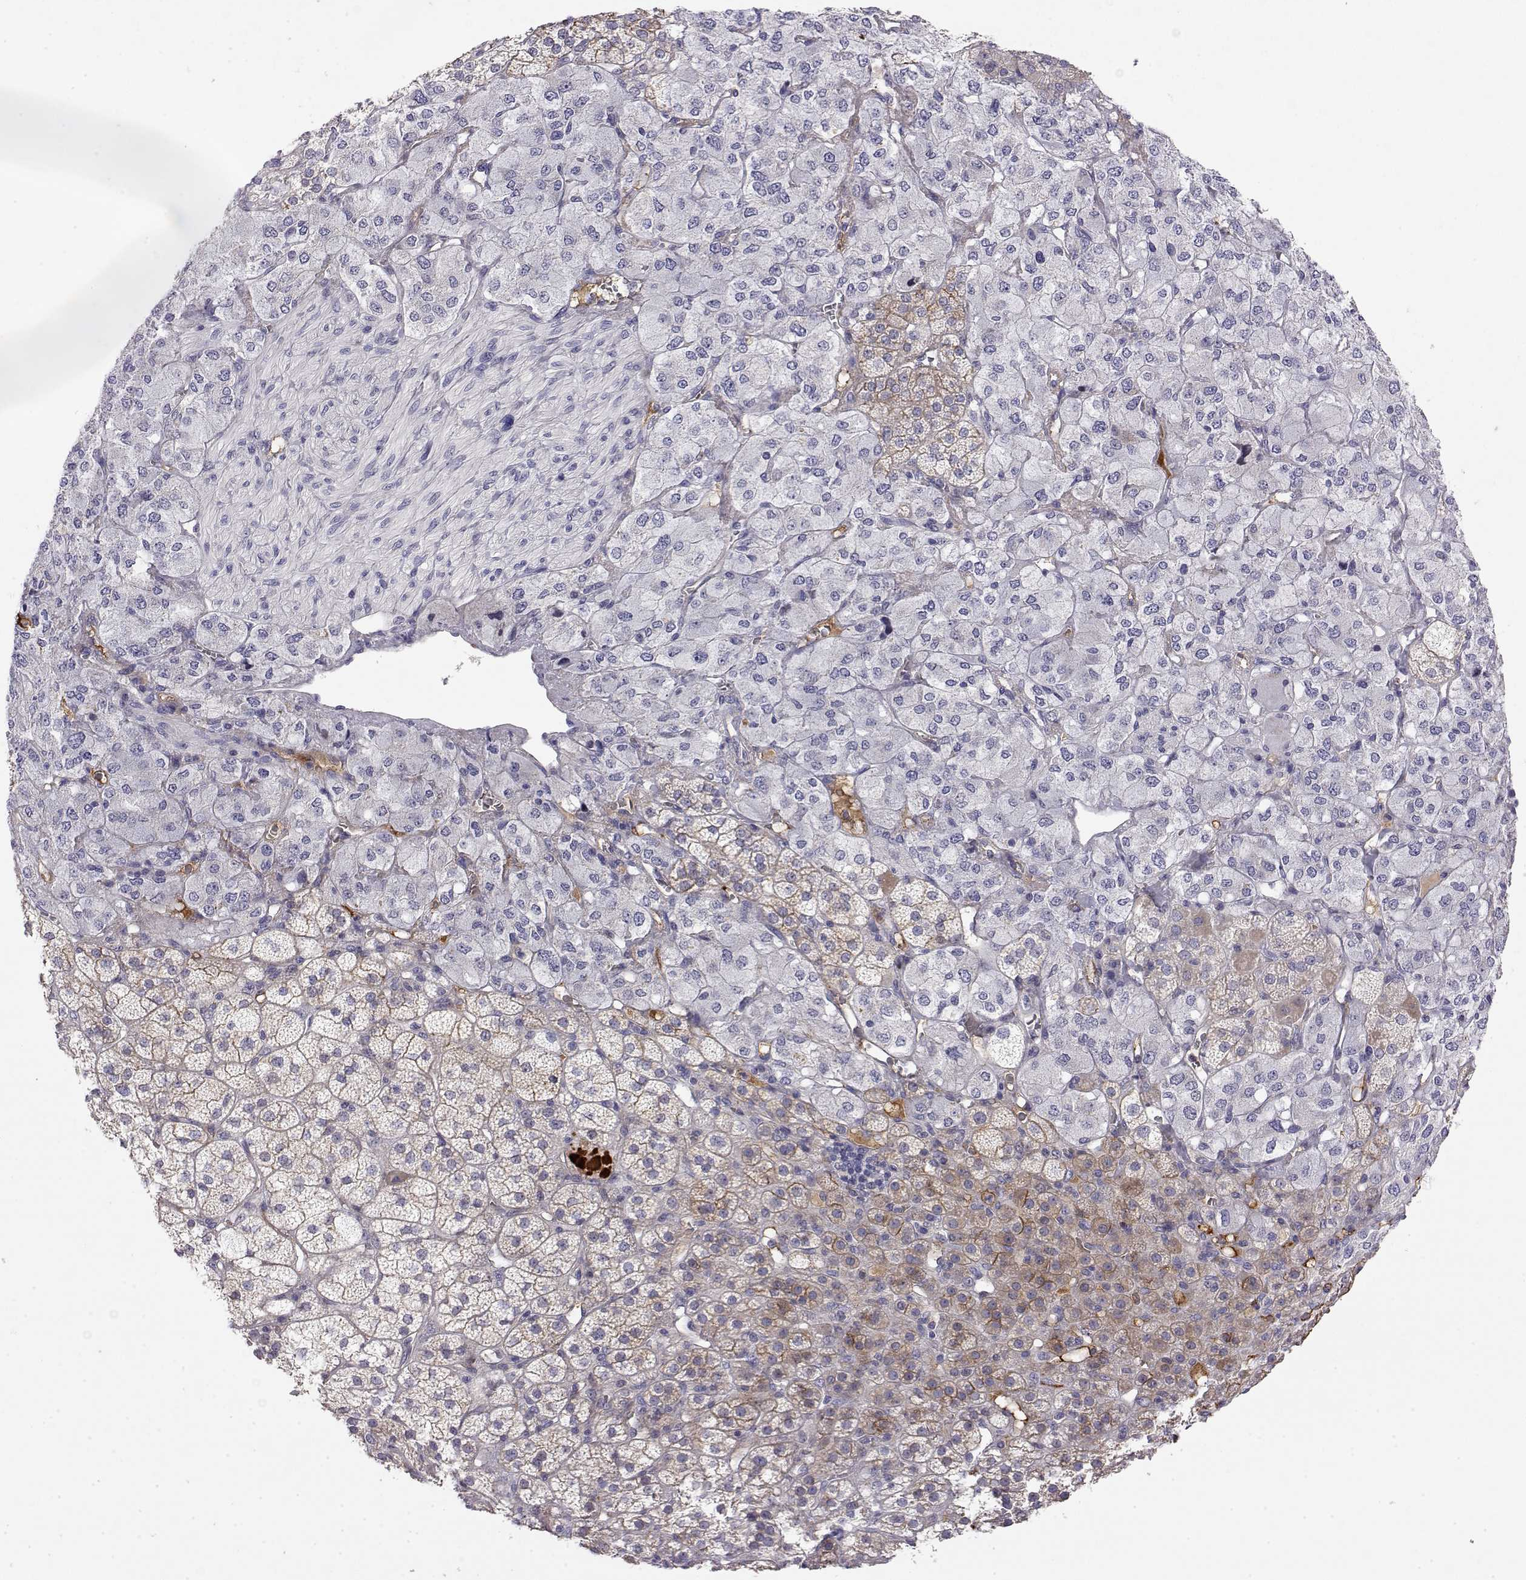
{"staining": {"intensity": "moderate", "quantity": "<25%", "location": "cytoplasmic/membranous"}, "tissue": "adrenal gland", "cell_type": "Glandular cells", "image_type": "normal", "snomed": [{"axis": "morphology", "description": "Normal tissue, NOS"}, {"axis": "topography", "description": "Adrenal gland"}], "caption": "The photomicrograph reveals immunohistochemical staining of benign adrenal gland. There is moderate cytoplasmic/membranous positivity is present in about <25% of glandular cells.", "gene": "GGACT", "patient": {"sex": "female", "age": 60}}